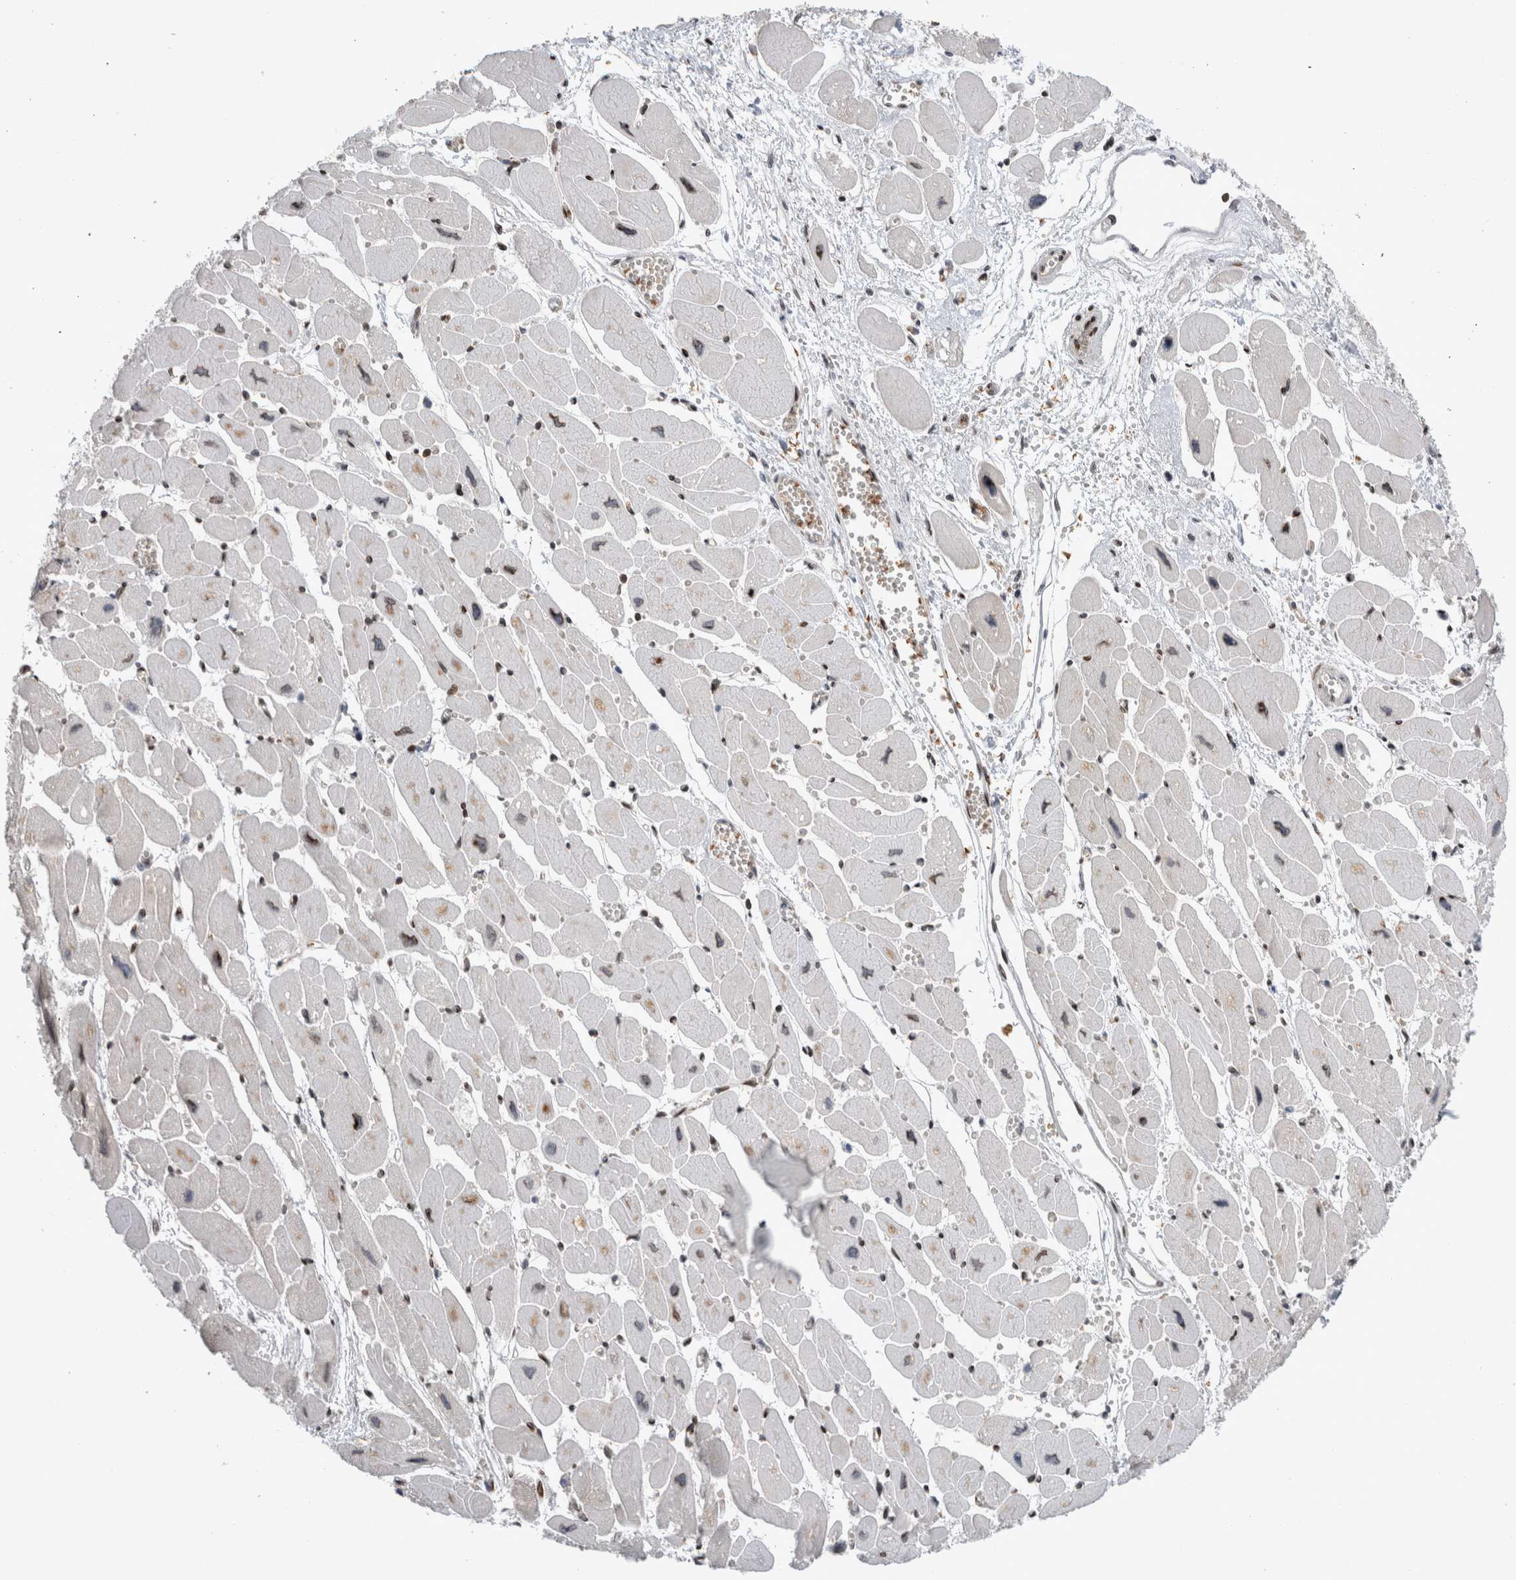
{"staining": {"intensity": "negative", "quantity": "none", "location": "none"}, "tissue": "heart muscle", "cell_type": "Cardiomyocytes", "image_type": "normal", "snomed": [{"axis": "morphology", "description": "Normal tissue, NOS"}, {"axis": "topography", "description": "Heart"}], "caption": "Cardiomyocytes are negative for protein expression in benign human heart muscle.", "gene": "DMTN", "patient": {"sex": "female", "age": 54}}